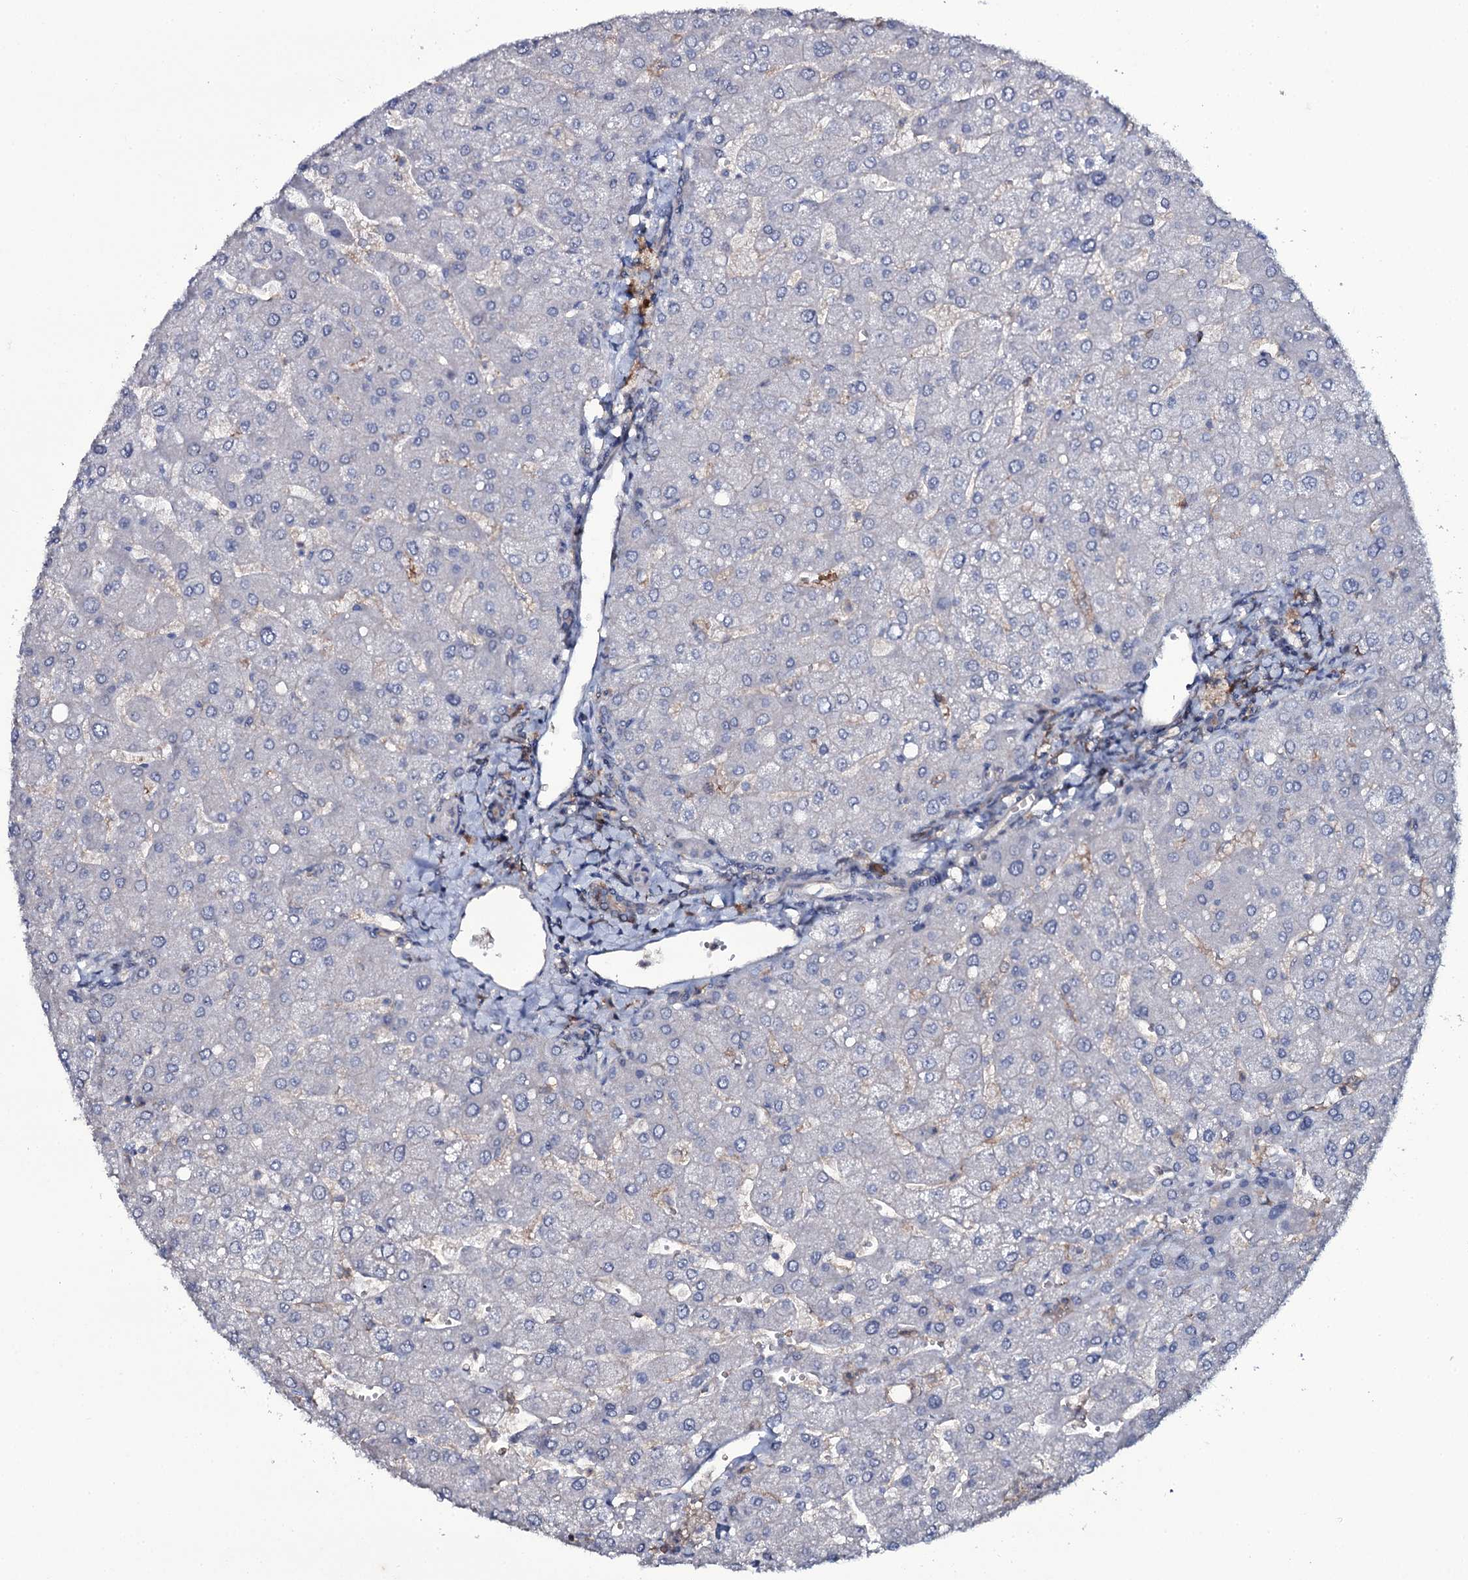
{"staining": {"intensity": "weak", "quantity": ">75%", "location": "cytoplasmic/membranous"}, "tissue": "liver", "cell_type": "Cholangiocytes", "image_type": "normal", "snomed": [{"axis": "morphology", "description": "Normal tissue, NOS"}, {"axis": "topography", "description": "Liver"}], "caption": "Liver stained for a protein (brown) demonstrates weak cytoplasmic/membranous positive expression in about >75% of cholangiocytes.", "gene": "SNAP23", "patient": {"sex": "male", "age": 55}}